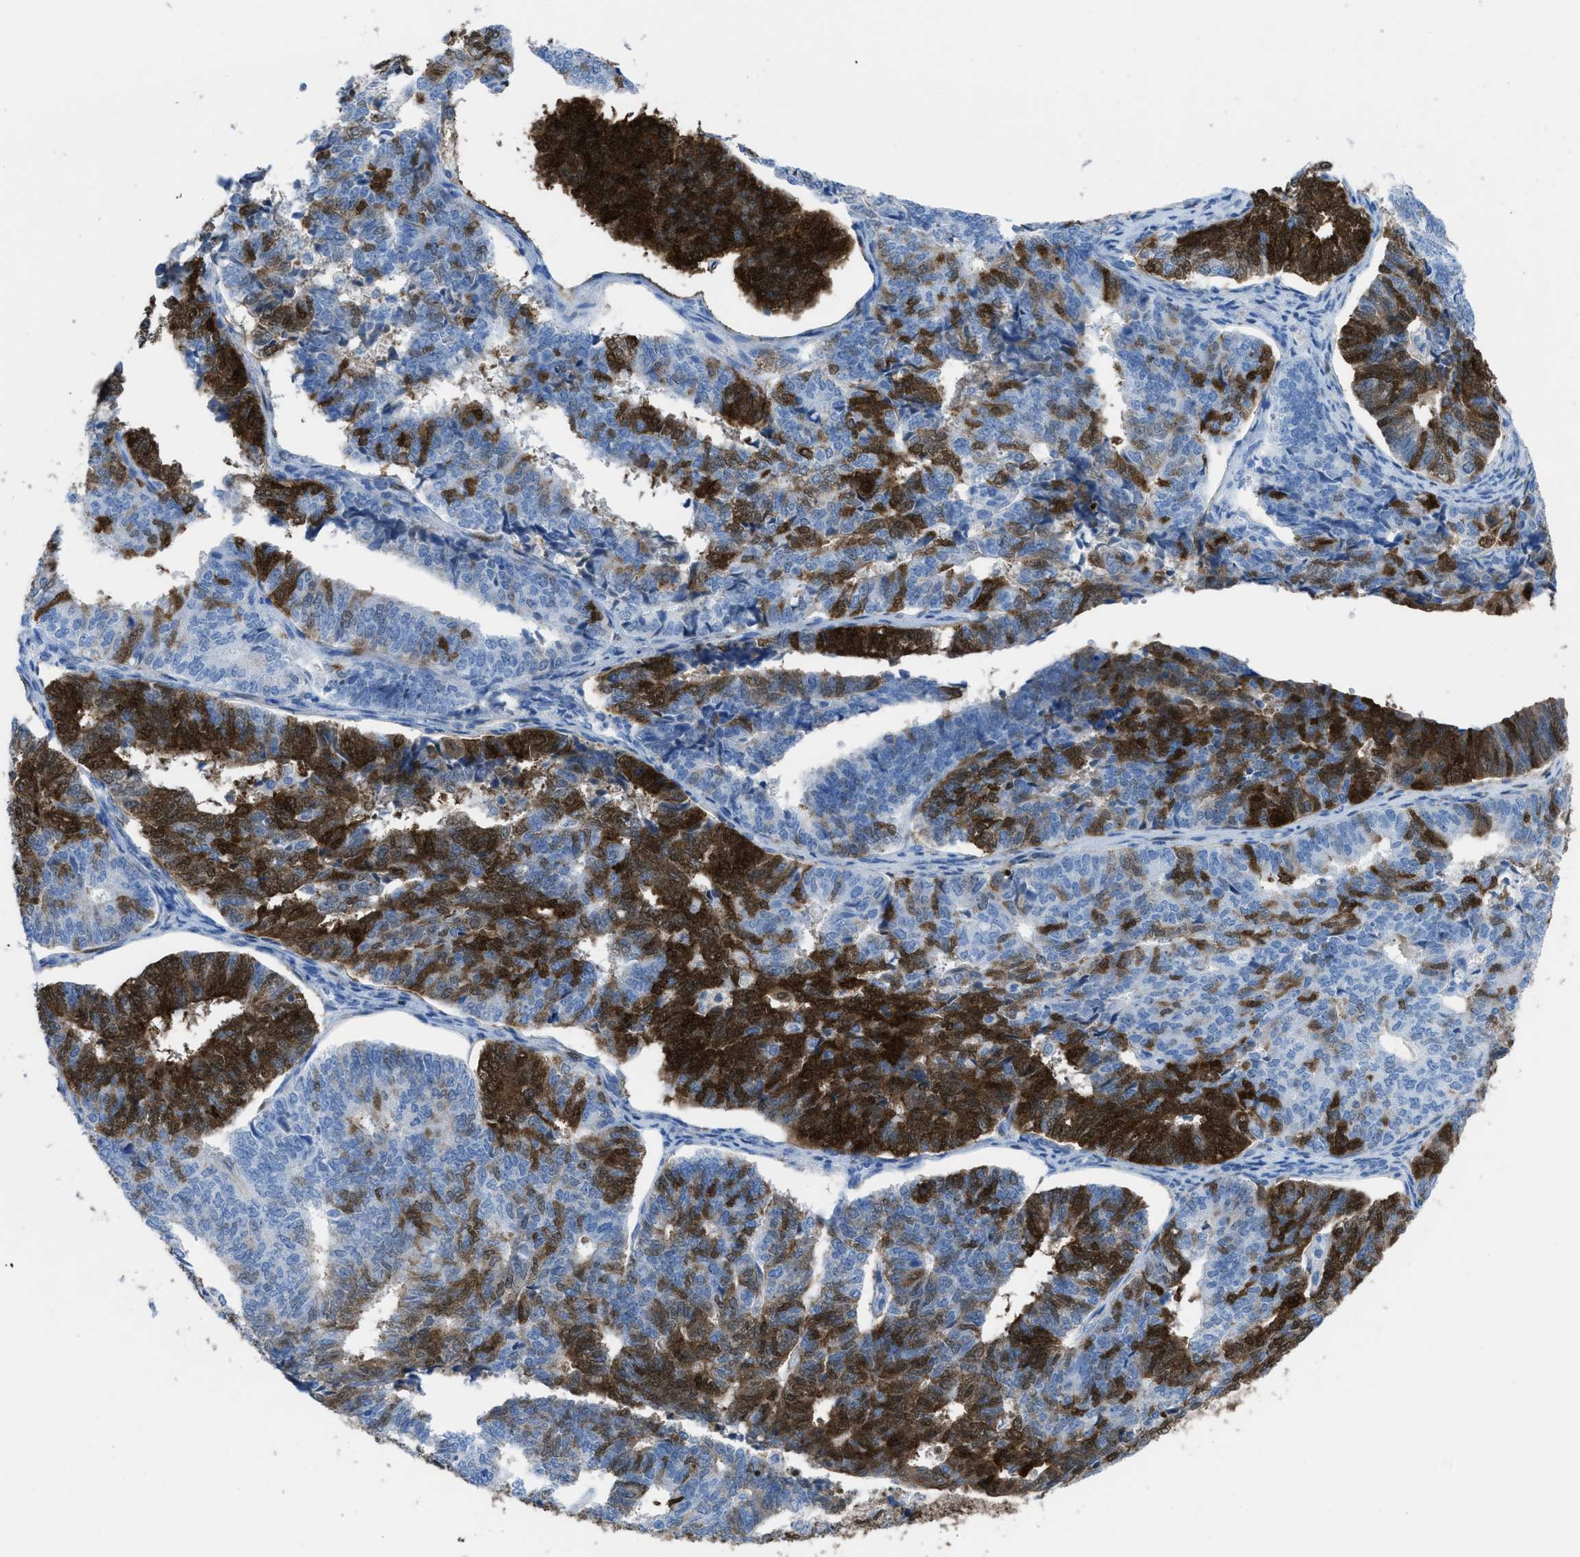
{"staining": {"intensity": "strong", "quantity": "25%-75%", "location": "cytoplasmic/membranous,nuclear"}, "tissue": "endometrial cancer", "cell_type": "Tumor cells", "image_type": "cancer", "snomed": [{"axis": "morphology", "description": "Adenocarcinoma, NOS"}, {"axis": "topography", "description": "Endometrium"}], "caption": "Adenocarcinoma (endometrial) tissue displays strong cytoplasmic/membranous and nuclear staining in about 25%-75% of tumor cells", "gene": "CDKN2A", "patient": {"sex": "female", "age": 70}}